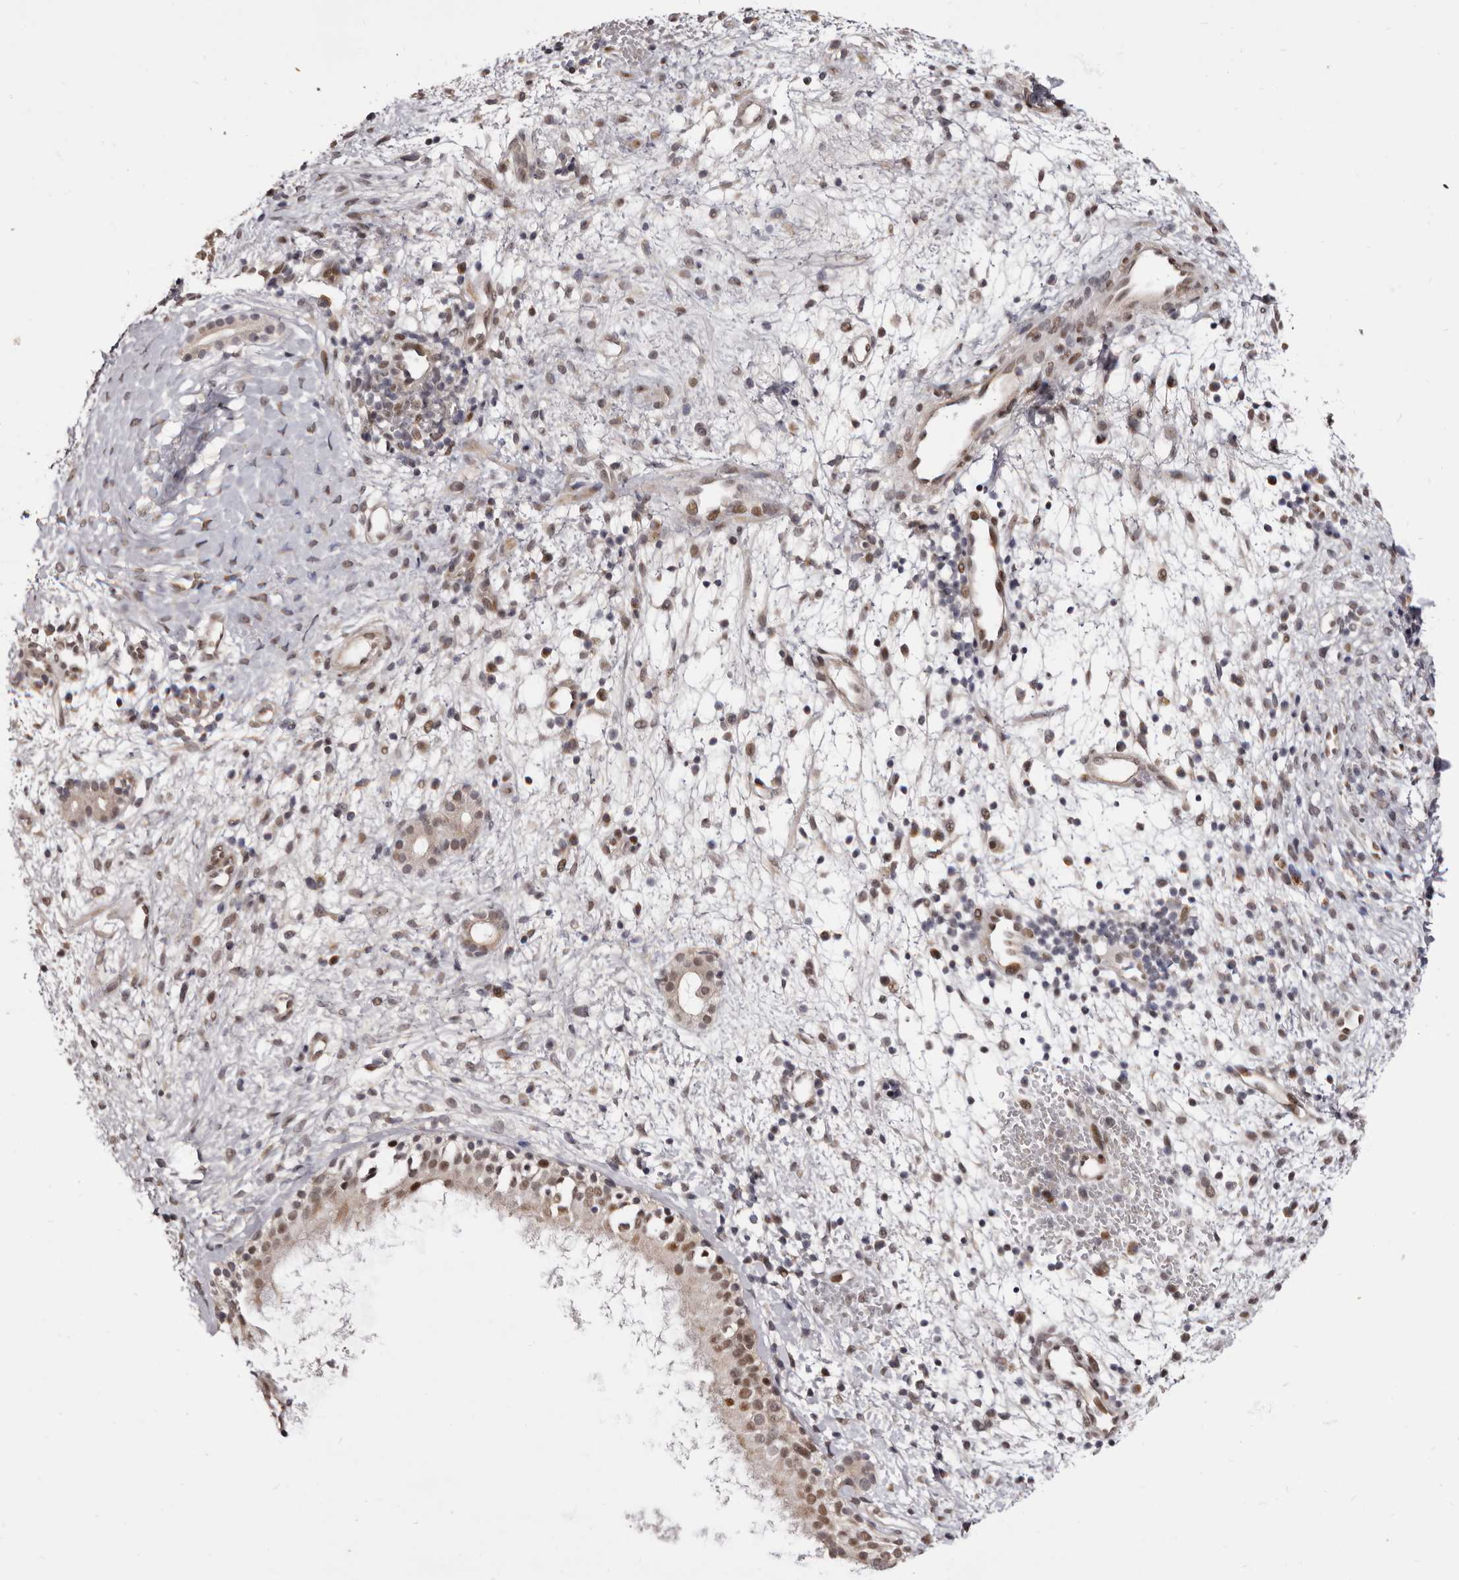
{"staining": {"intensity": "moderate", "quantity": "25%-75%", "location": "nuclear"}, "tissue": "nasopharynx", "cell_type": "Respiratory epithelial cells", "image_type": "normal", "snomed": [{"axis": "morphology", "description": "Normal tissue, NOS"}, {"axis": "topography", "description": "Nasopharynx"}], "caption": "This micrograph demonstrates immunohistochemistry (IHC) staining of unremarkable nasopharynx, with medium moderate nuclear positivity in about 25%-75% of respiratory epithelial cells.", "gene": "ZNF326", "patient": {"sex": "male", "age": 22}}